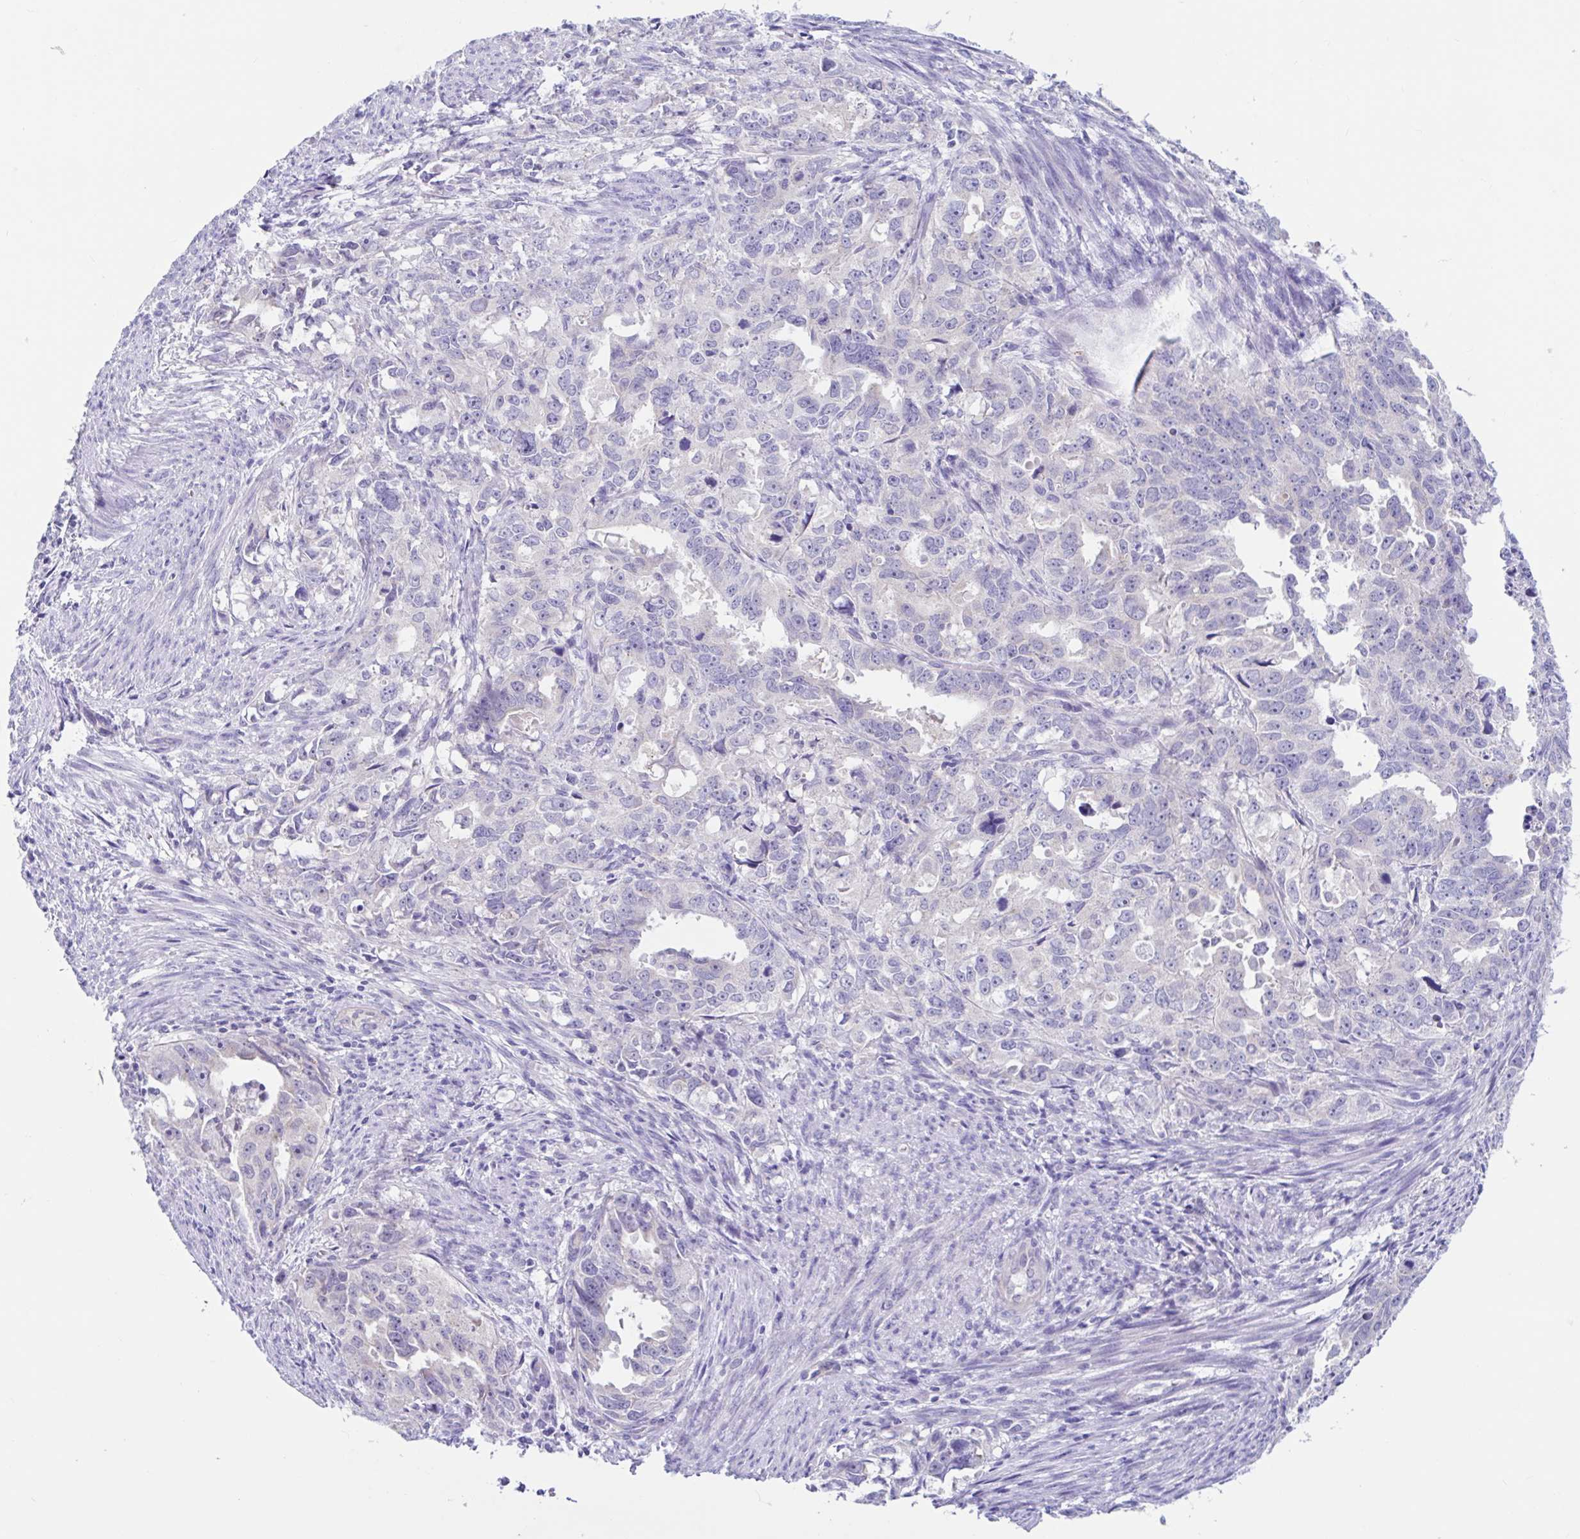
{"staining": {"intensity": "negative", "quantity": "none", "location": "none"}, "tissue": "endometrial cancer", "cell_type": "Tumor cells", "image_type": "cancer", "snomed": [{"axis": "morphology", "description": "Adenocarcinoma, NOS"}, {"axis": "topography", "description": "Endometrium"}], "caption": "There is no significant staining in tumor cells of adenocarcinoma (endometrial).", "gene": "OR6N2", "patient": {"sex": "female", "age": 65}}